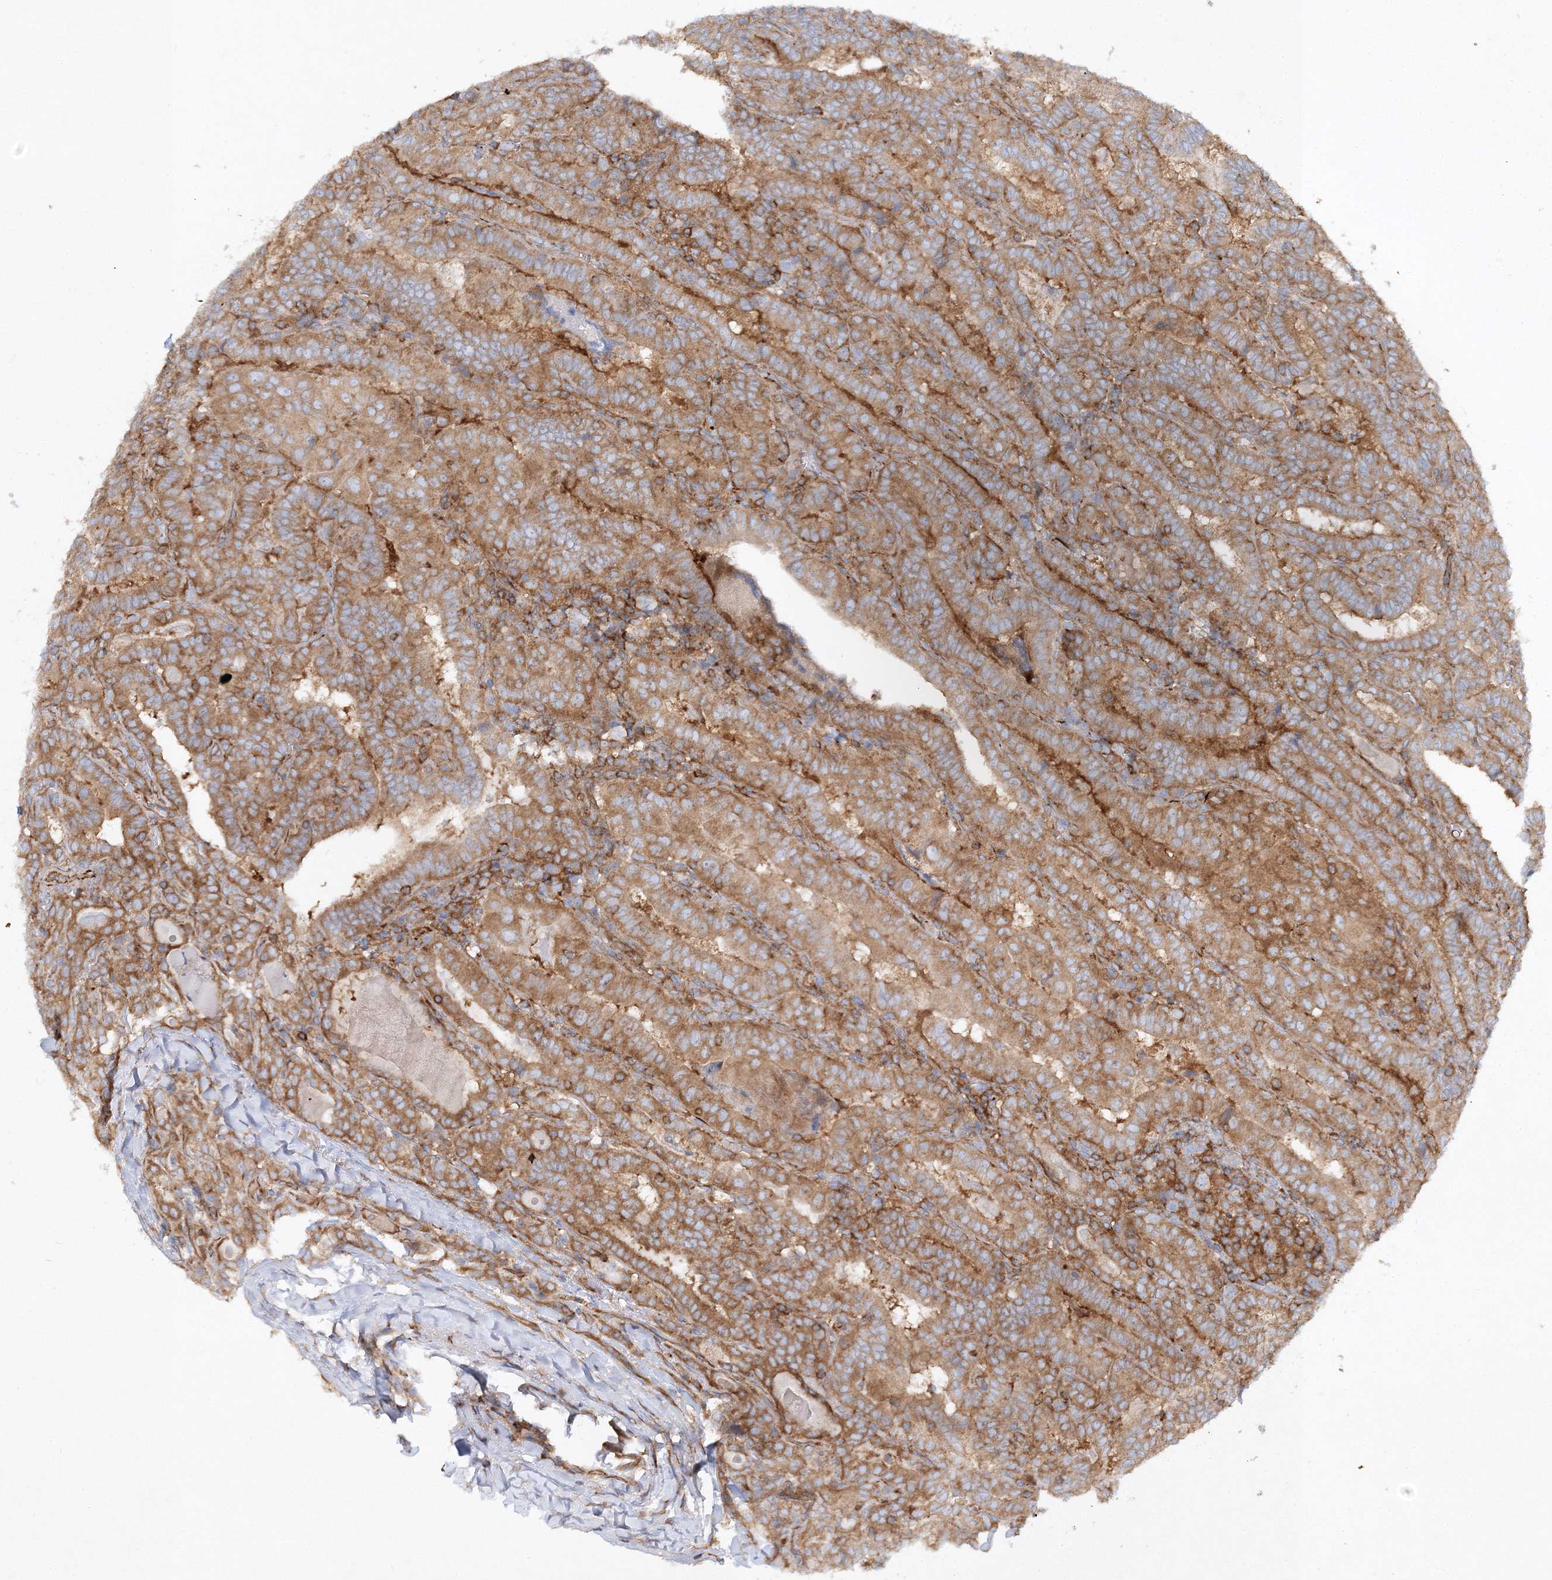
{"staining": {"intensity": "moderate", "quantity": ">75%", "location": "cytoplasmic/membranous"}, "tissue": "thyroid cancer", "cell_type": "Tumor cells", "image_type": "cancer", "snomed": [{"axis": "morphology", "description": "Papillary adenocarcinoma, NOS"}, {"axis": "topography", "description": "Thyroid gland"}], "caption": "Immunohistochemistry (IHC) (DAB) staining of human thyroid papillary adenocarcinoma shows moderate cytoplasmic/membranous protein expression in approximately >75% of tumor cells.", "gene": "WDR37", "patient": {"sex": "female", "age": 72}}